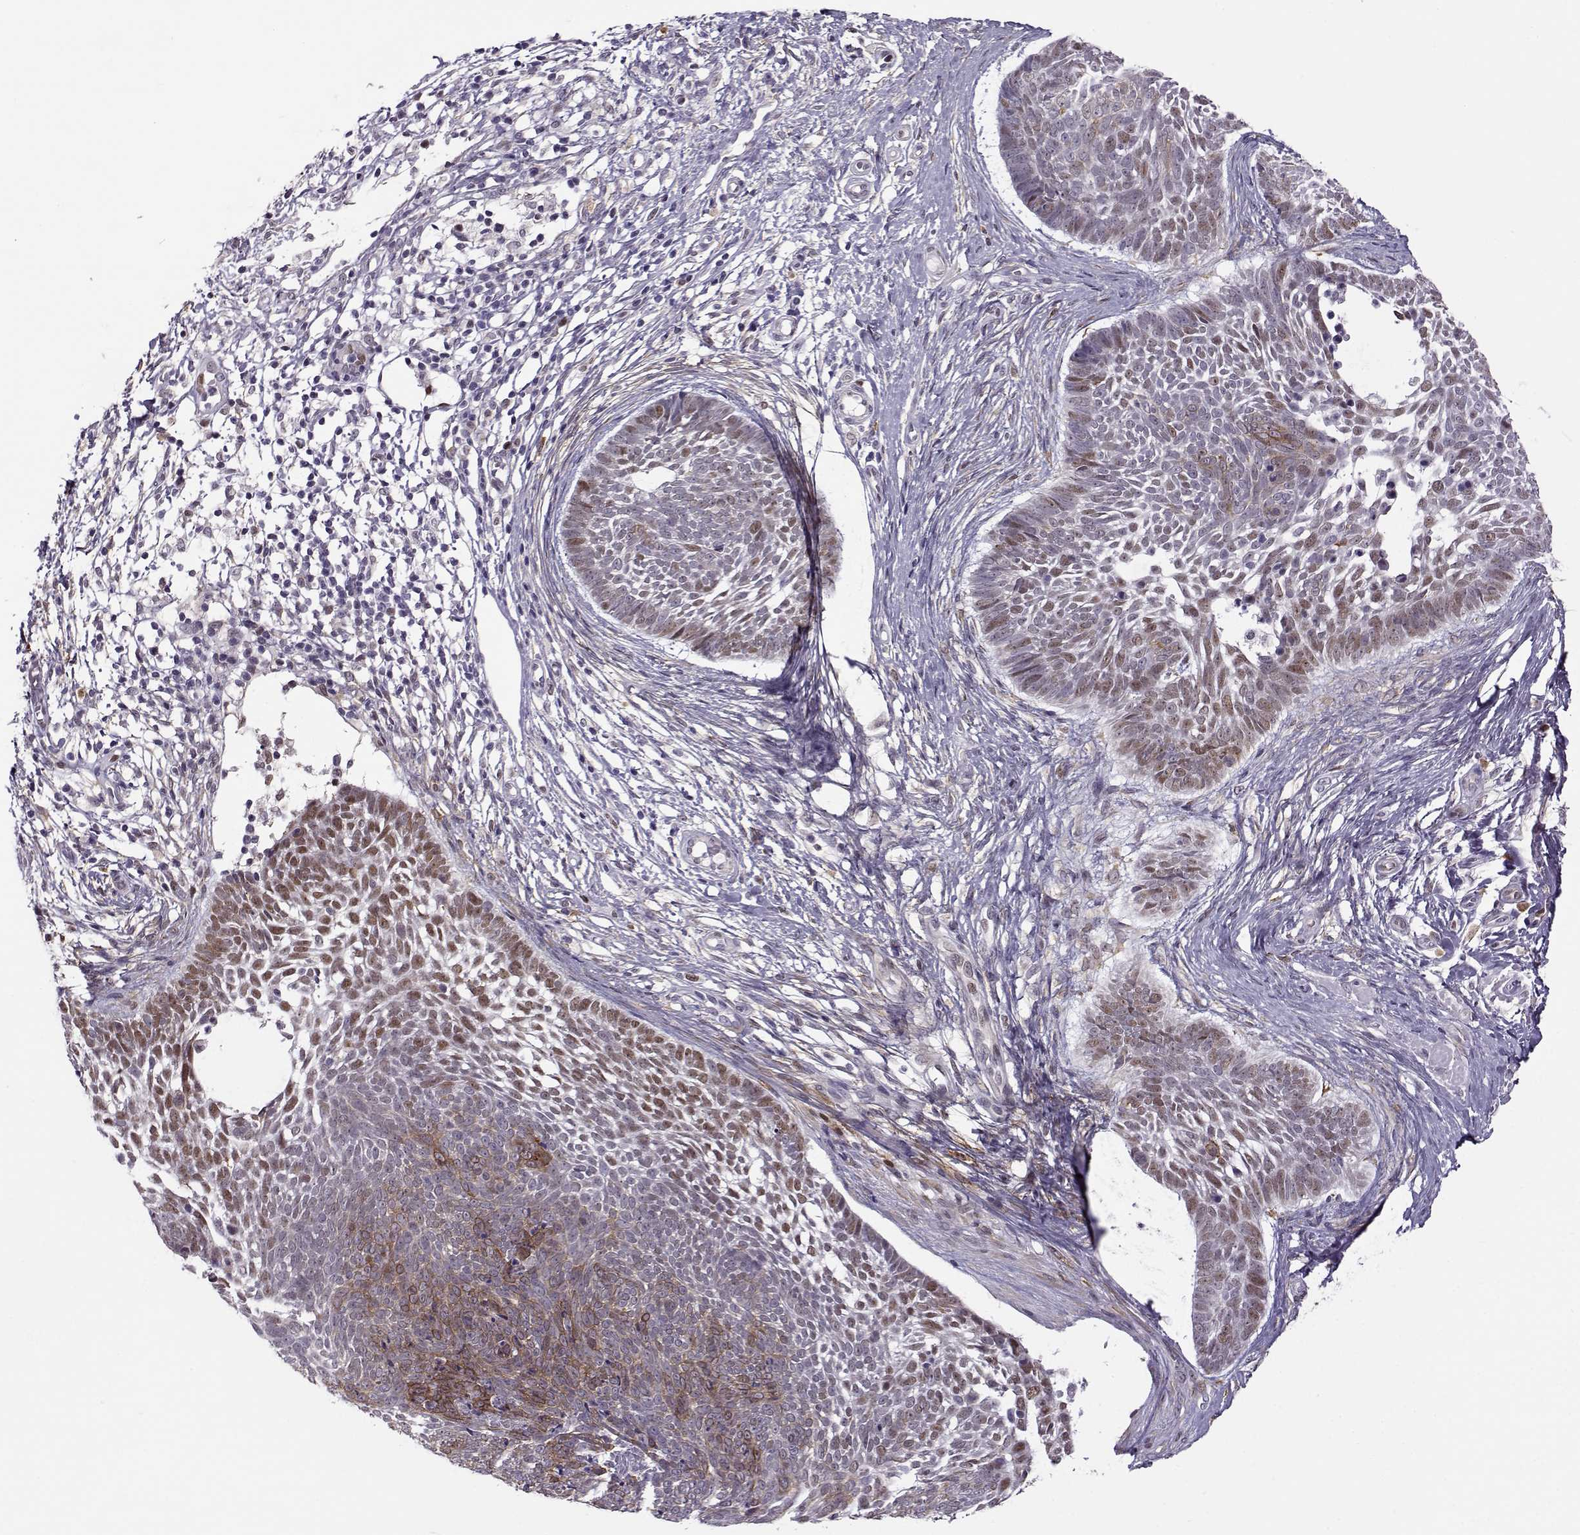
{"staining": {"intensity": "moderate", "quantity": "25%-75%", "location": "cytoplasmic/membranous,nuclear"}, "tissue": "skin cancer", "cell_type": "Tumor cells", "image_type": "cancer", "snomed": [{"axis": "morphology", "description": "Basal cell carcinoma"}, {"axis": "topography", "description": "Skin"}], "caption": "Moderate cytoplasmic/membranous and nuclear staining for a protein is seen in approximately 25%-75% of tumor cells of skin cancer using immunohistochemistry (IHC).", "gene": "BACH1", "patient": {"sex": "male", "age": 85}}